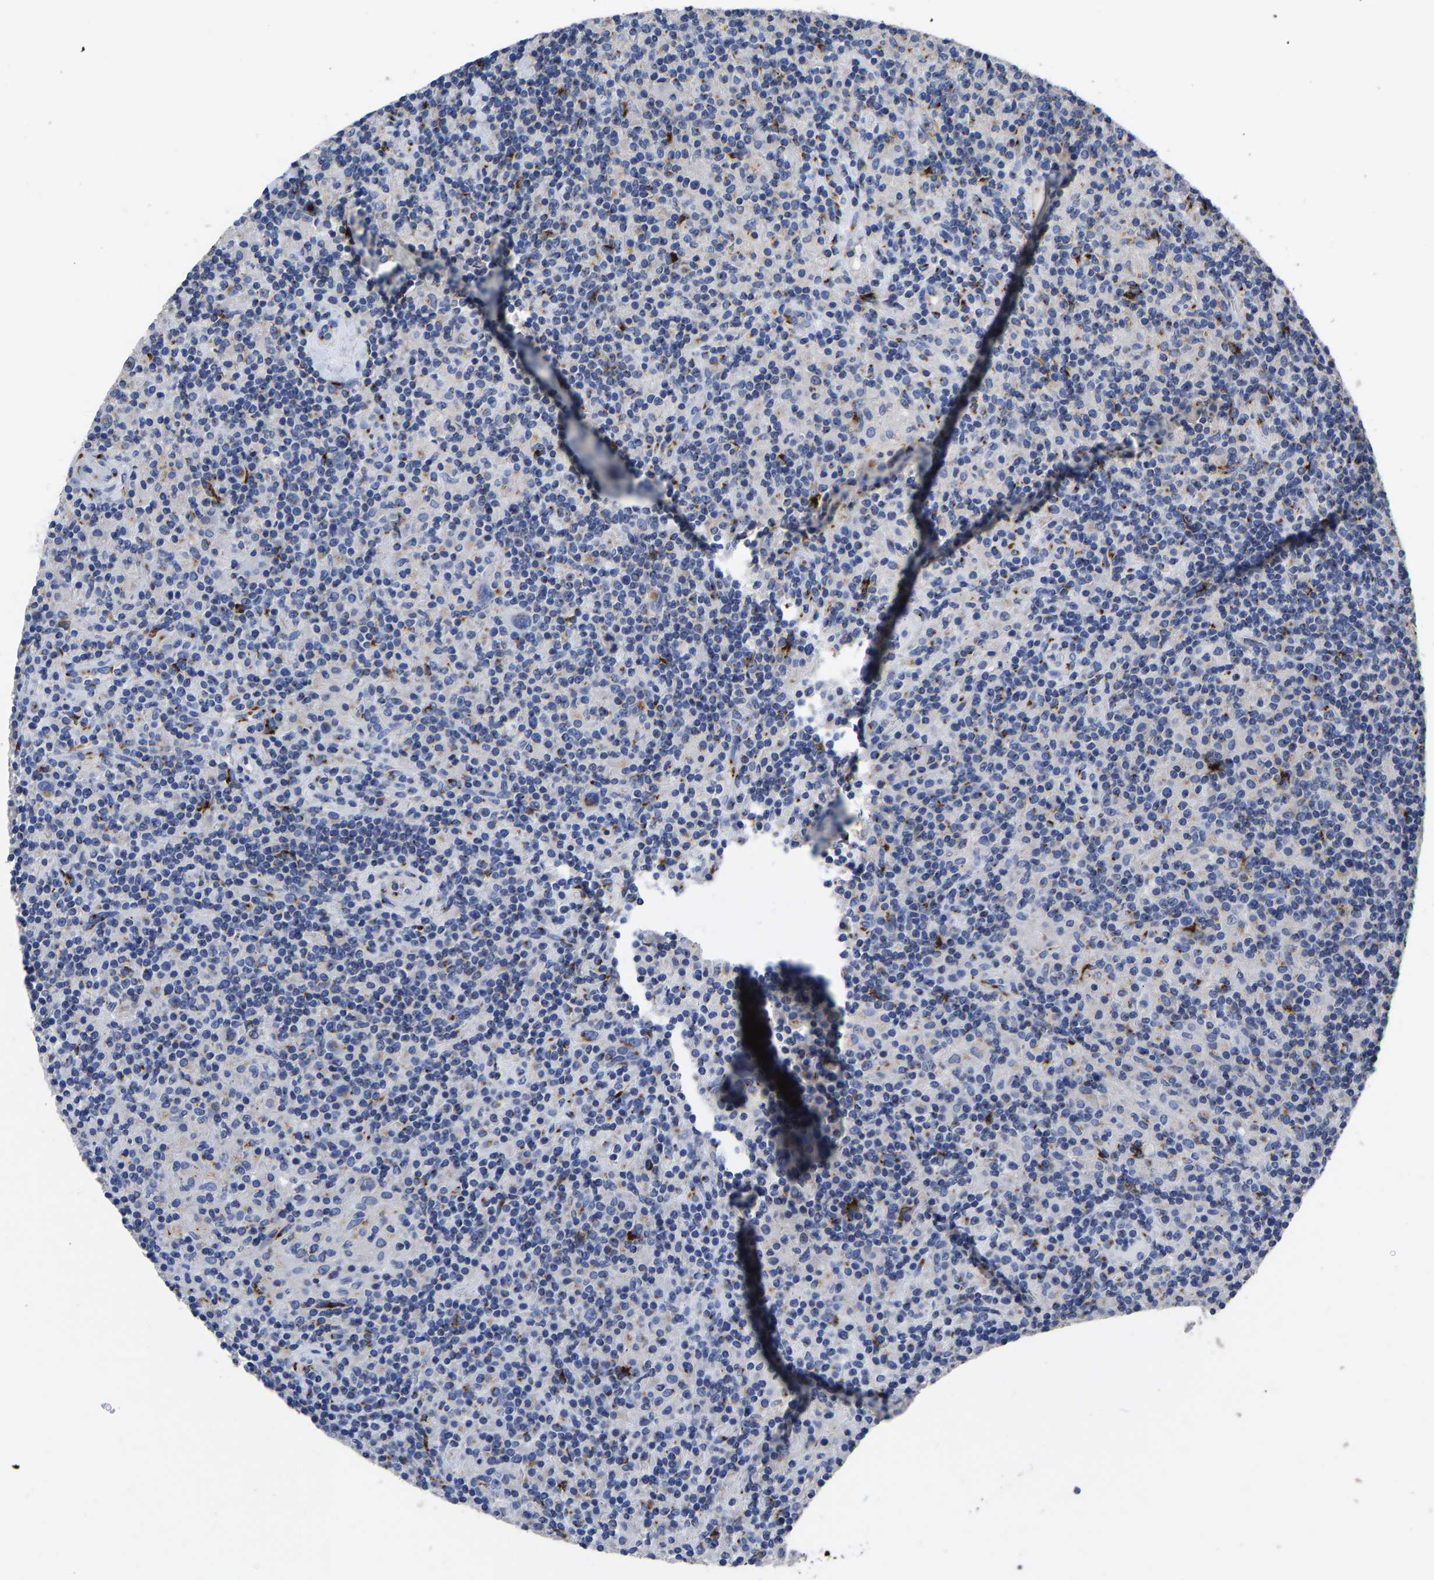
{"staining": {"intensity": "moderate", "quantity": "<25%", "location": "cytoplasmic/membranous"}, "tissue": "lymphoma", "cell_type": "Tumor cells", "image_type": "cancer", "snomed": [{"axis": "morphology", "description": "Hodgkin's disease, NOS"}, {"axis": "topography", "description": "Lymph node"}], "caption": "High-magnification brightfield microscopy of lymphoma stained with DAB (brown) and counterstained with hematoxylin (blue). tumor cells exhibit moderate cytoplasmic/membranous expression is identified in approximately<25% of cells.", "gene": "TMEM87A", "patient": {"sex": "male", "age": 70}}